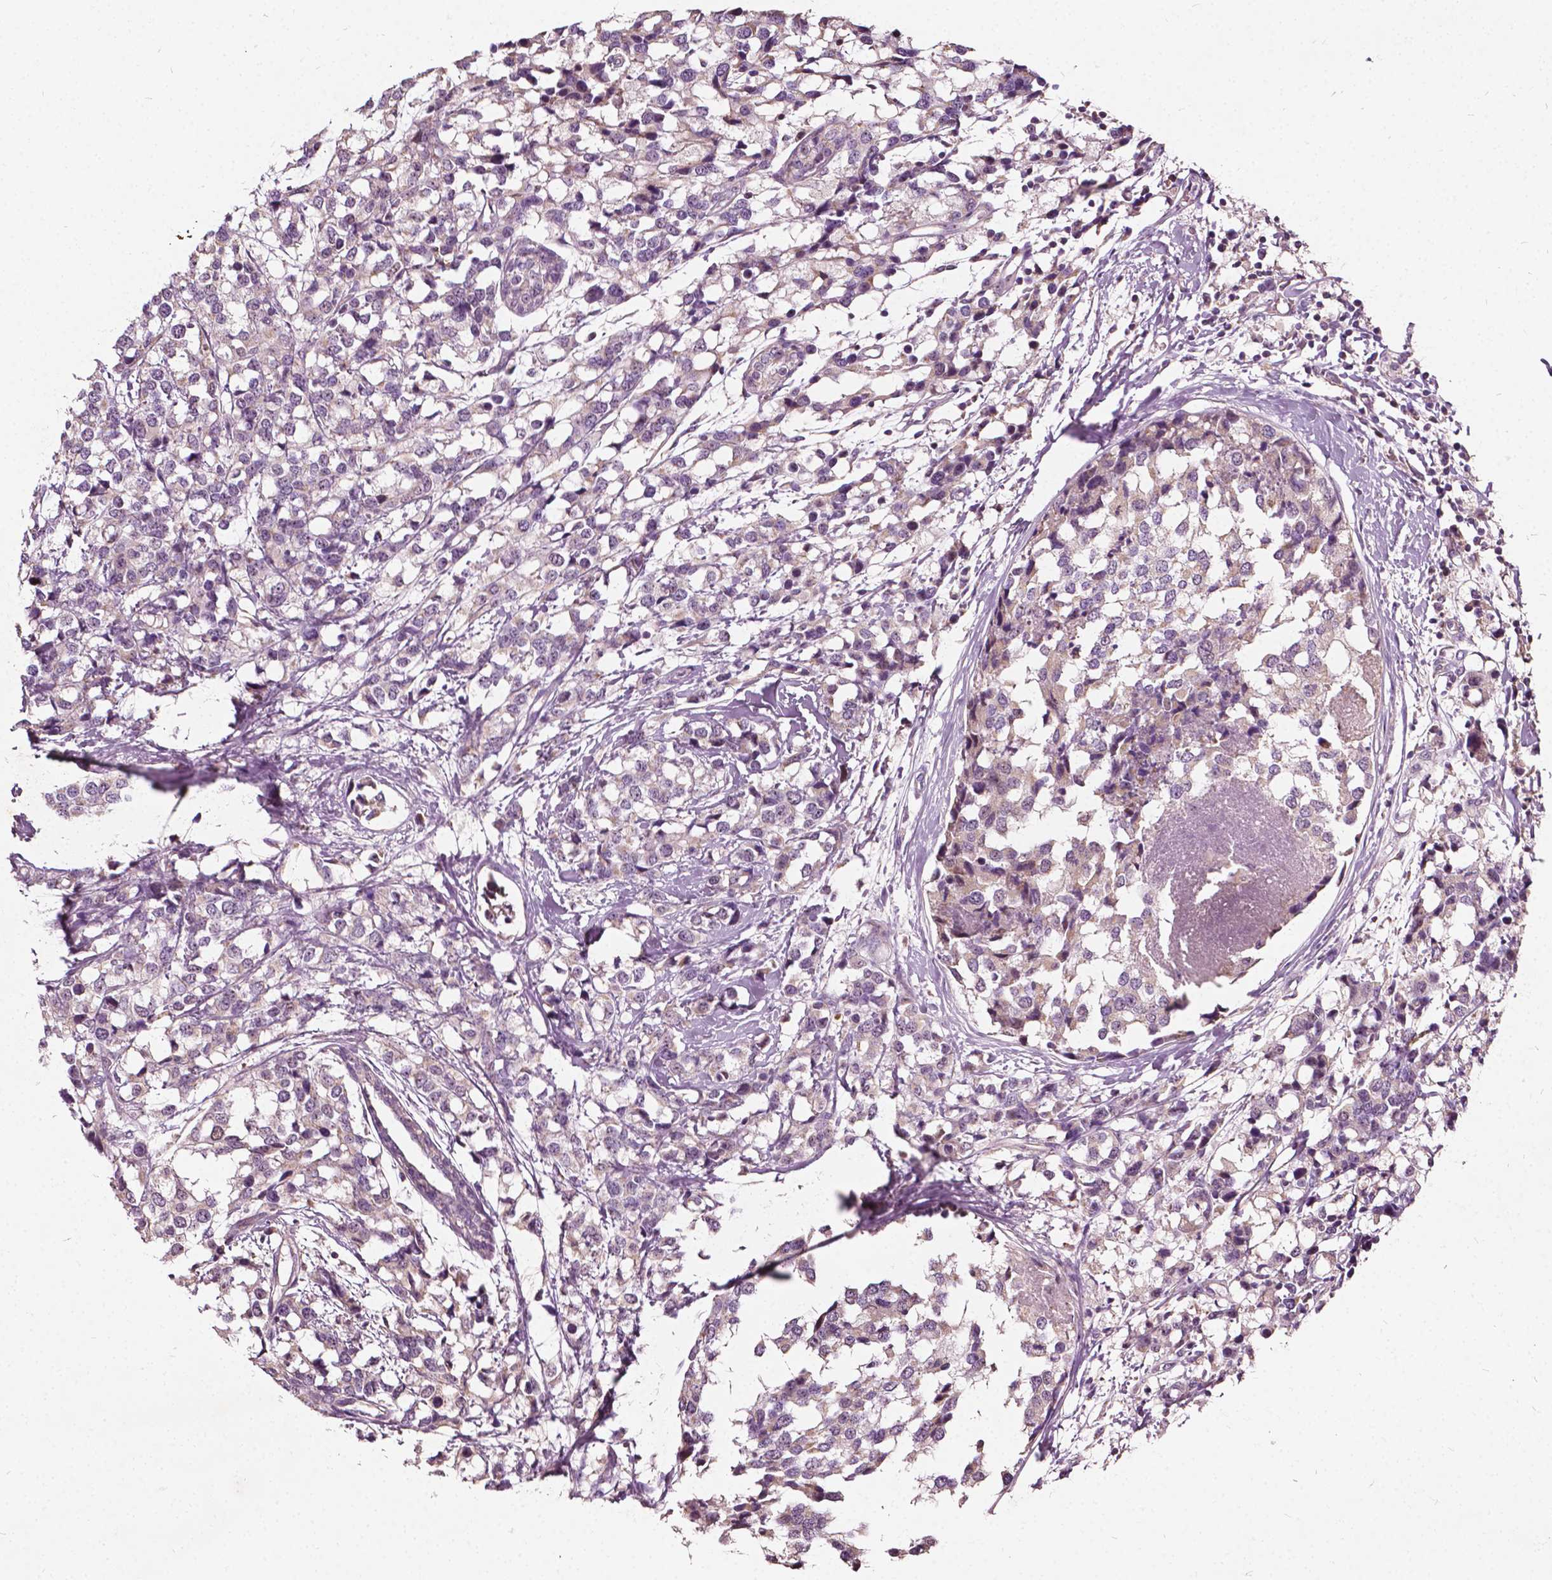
{"staining": {"intensity": "weak", "quantity": "<25%", "location": "cytoplasmic/membranous"}, "tissue": "breast cancer", "cell_type": "Tumor cells", "image_type": "cancer", "snomed": [{"axis": "morphology", "description": "Lobular carcinoma"}, {"axis": "topography", "description": "Breast"}], "caption": "Tumor cells are negative for protein expression in human lobular carcinoma (breast).", "gene": "ODF3L2", "patient": {"sex": "female", "age": 59}}